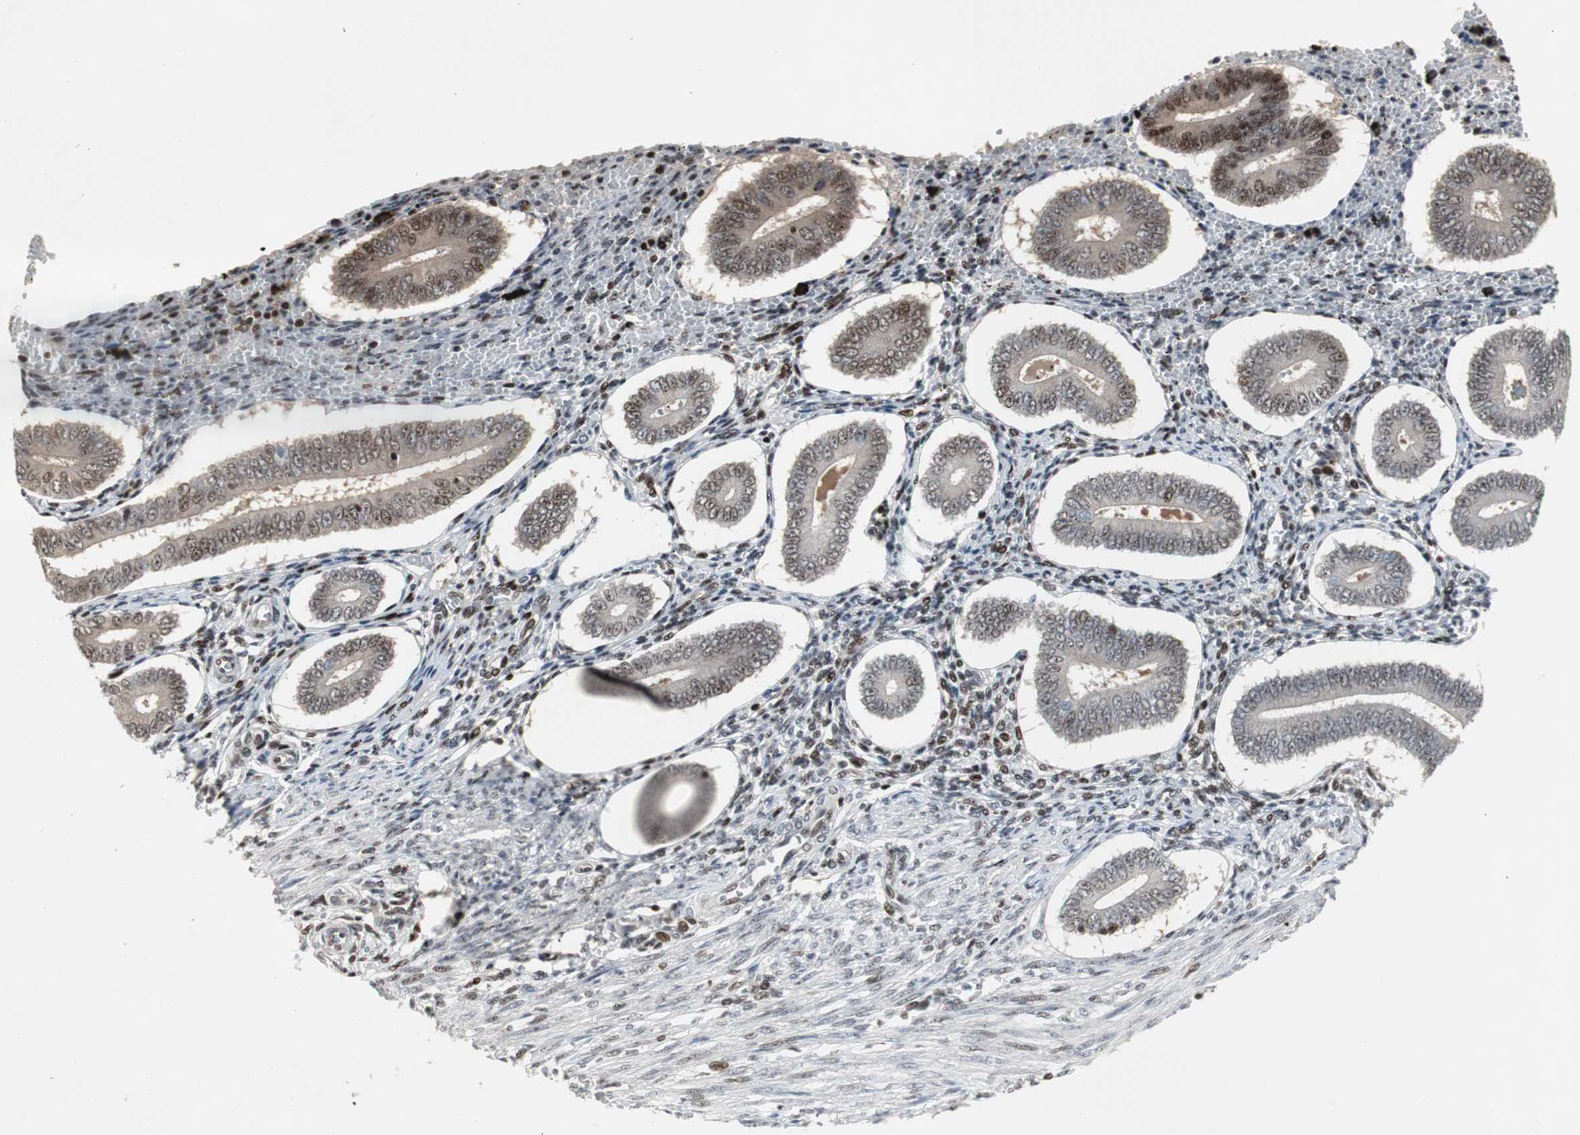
{"staining": {"intensity": "moderate", "quantity": "<25%", "location": "nuclear"}, "tissue": "endometrium", "cell_type": "Cells in endometrial stroma", "image_type": "normal", "snomed": [{"axis": "morphology", "description": "Normal tissue, NOS"}, {"axis": "topography", "description": "Endometrium"}], "caption": "High-magnification brightfield microscopy of normal endometrium stained with DAB (brown) and counterstained with hematoxylin (blue). cells in endometrial stroma exhibit moderate nuclear expression is appreciated in about<25% of cells.", "gene": "GRK2", "patient": {"sex": "female", "age": 42}}